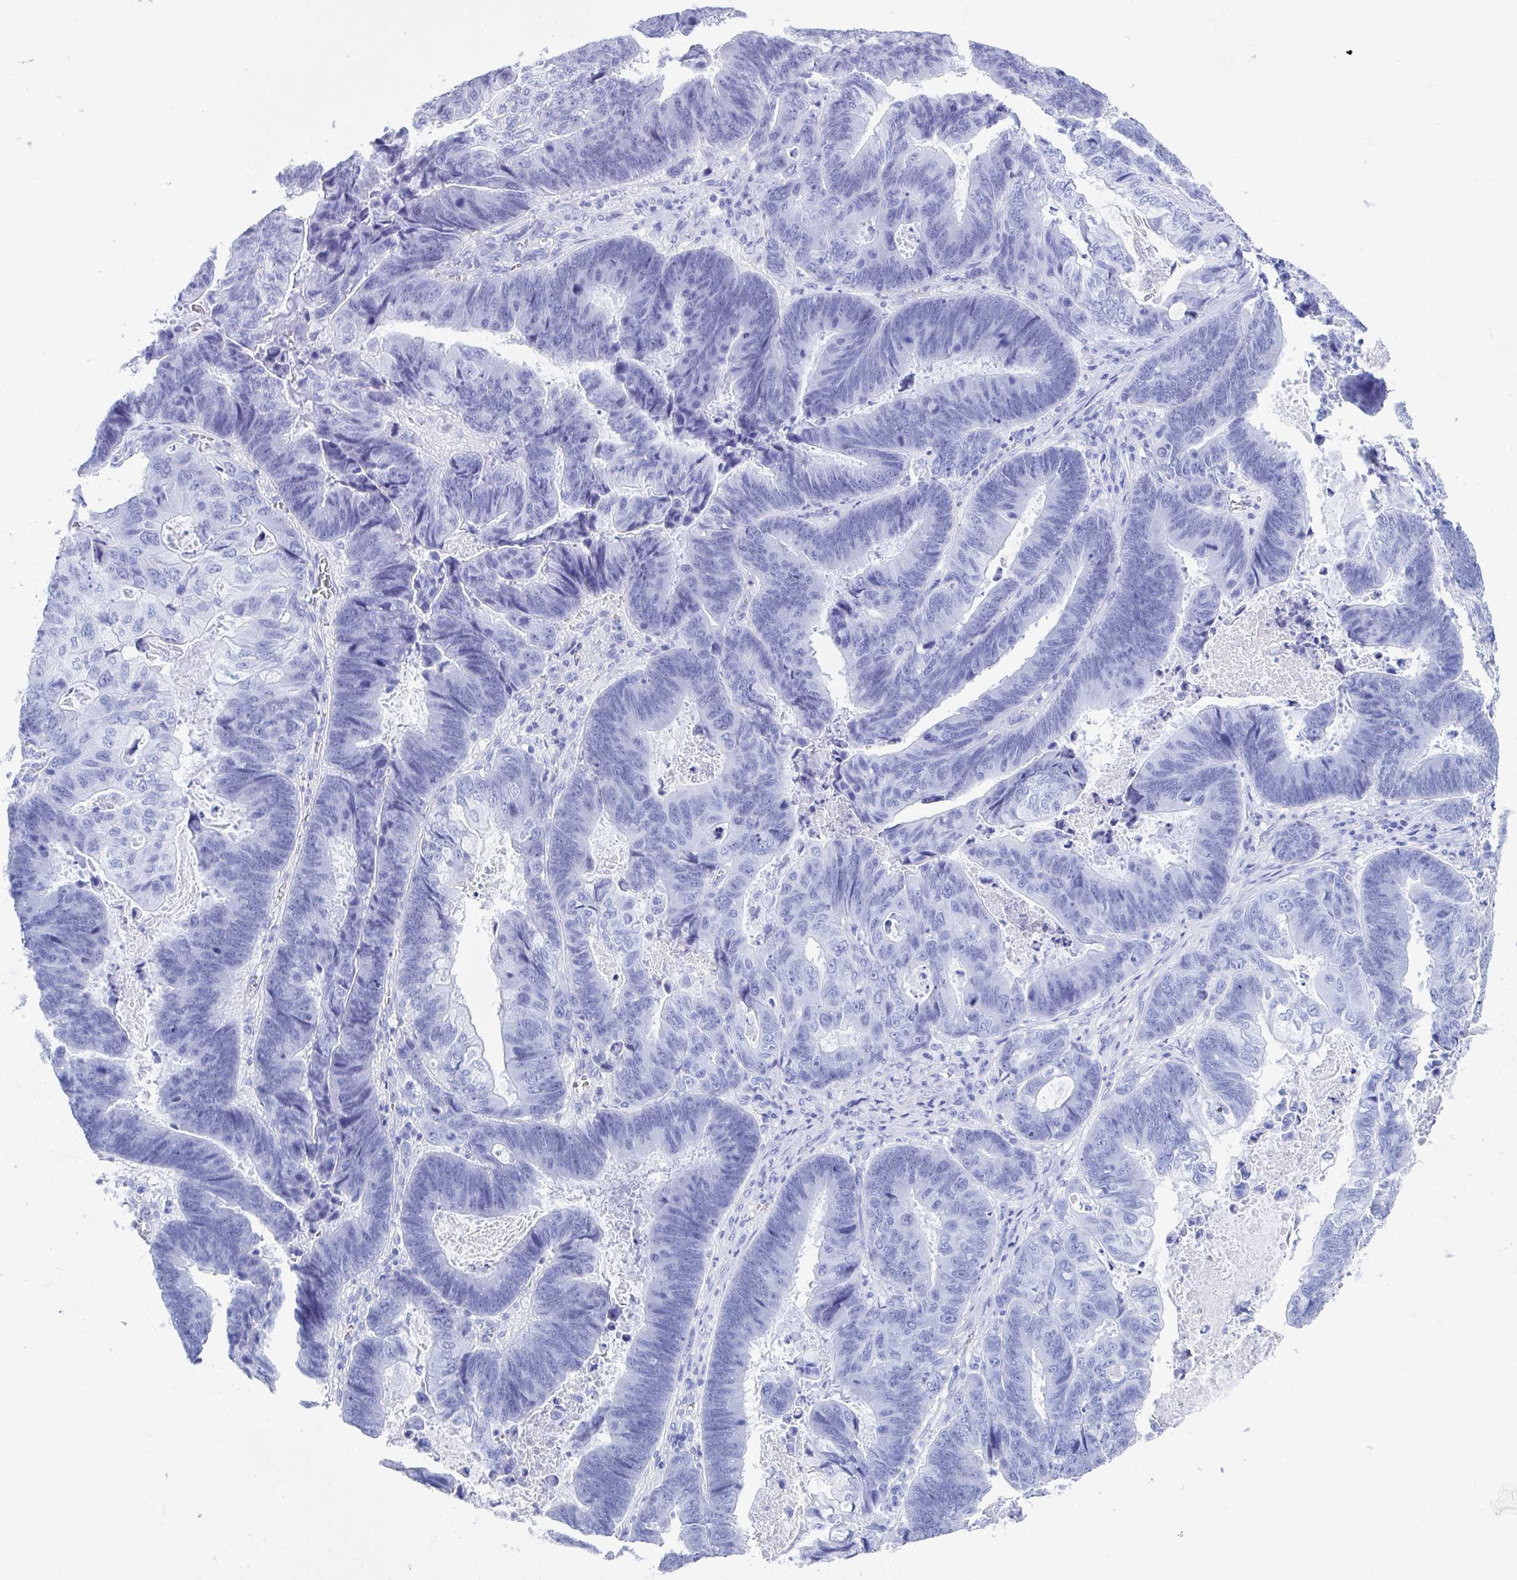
{"staining": {"intensity": "negative", "quantity": "none", "location": "none"}, "tissue": "lung cancer", "cell_type": "Tumor cells", "image_type": "cancer", "snomed": [{"axis": "morphology", "description": "Aneuploidy"}, {"axis": "morphology", "description": "Adenocarcinoma, NOS"}, {"axis": "morphology", "description": "Adenocarcinoma primary or metastatic"}, {"axis": "topography", "description": "Lung"}], "caption": "This is a image of immunohistochemistry staining of adenocarcinoma primary or metastatic (lung), which shows no staining in tumor cells.", "gene": "FRMD3", "patient": {"sex": "female", "age": 75}}